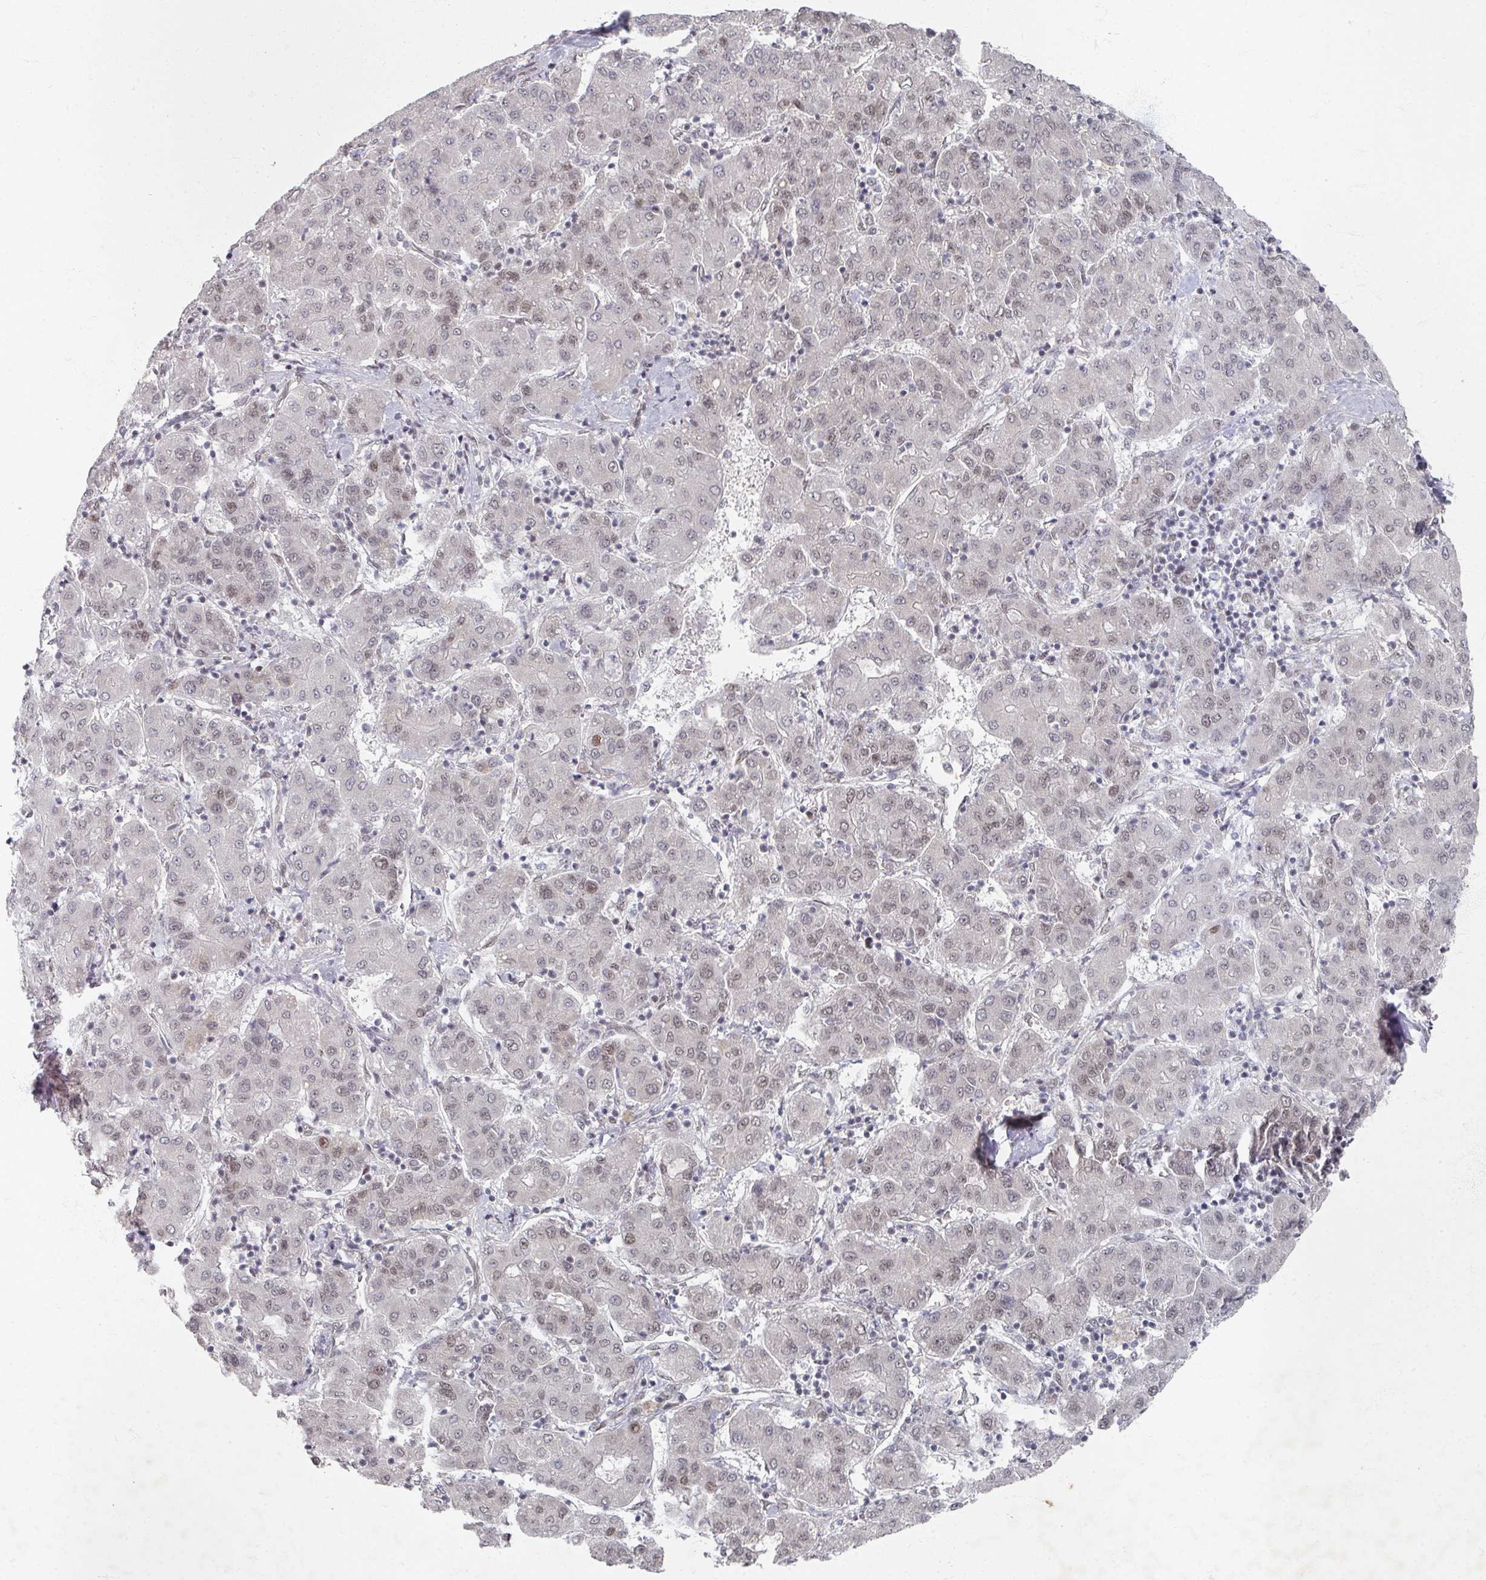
{"staining": {"intensity": "weak", "quantity": "25%-75%", "location": "nuclear"}, "tissue": "liver cancer", "cell_type": "Tumor cells", "image_type": "cancer", "snomed": [{"axis": "morphology", "description": "Carcinoma, Hepatocellular, NOS"}, {"axis": "topography", "description": "Liver"}], "caption": "A high-resolution micrograph shows immunohistochemistry staining of liver cancer (hepatocellular carcinoma), which reveals weak nuclear expression in about 25%-75% of tumor cells.", "gene": "PSKH1", "patient": {"sex": "male", "age": 65}}